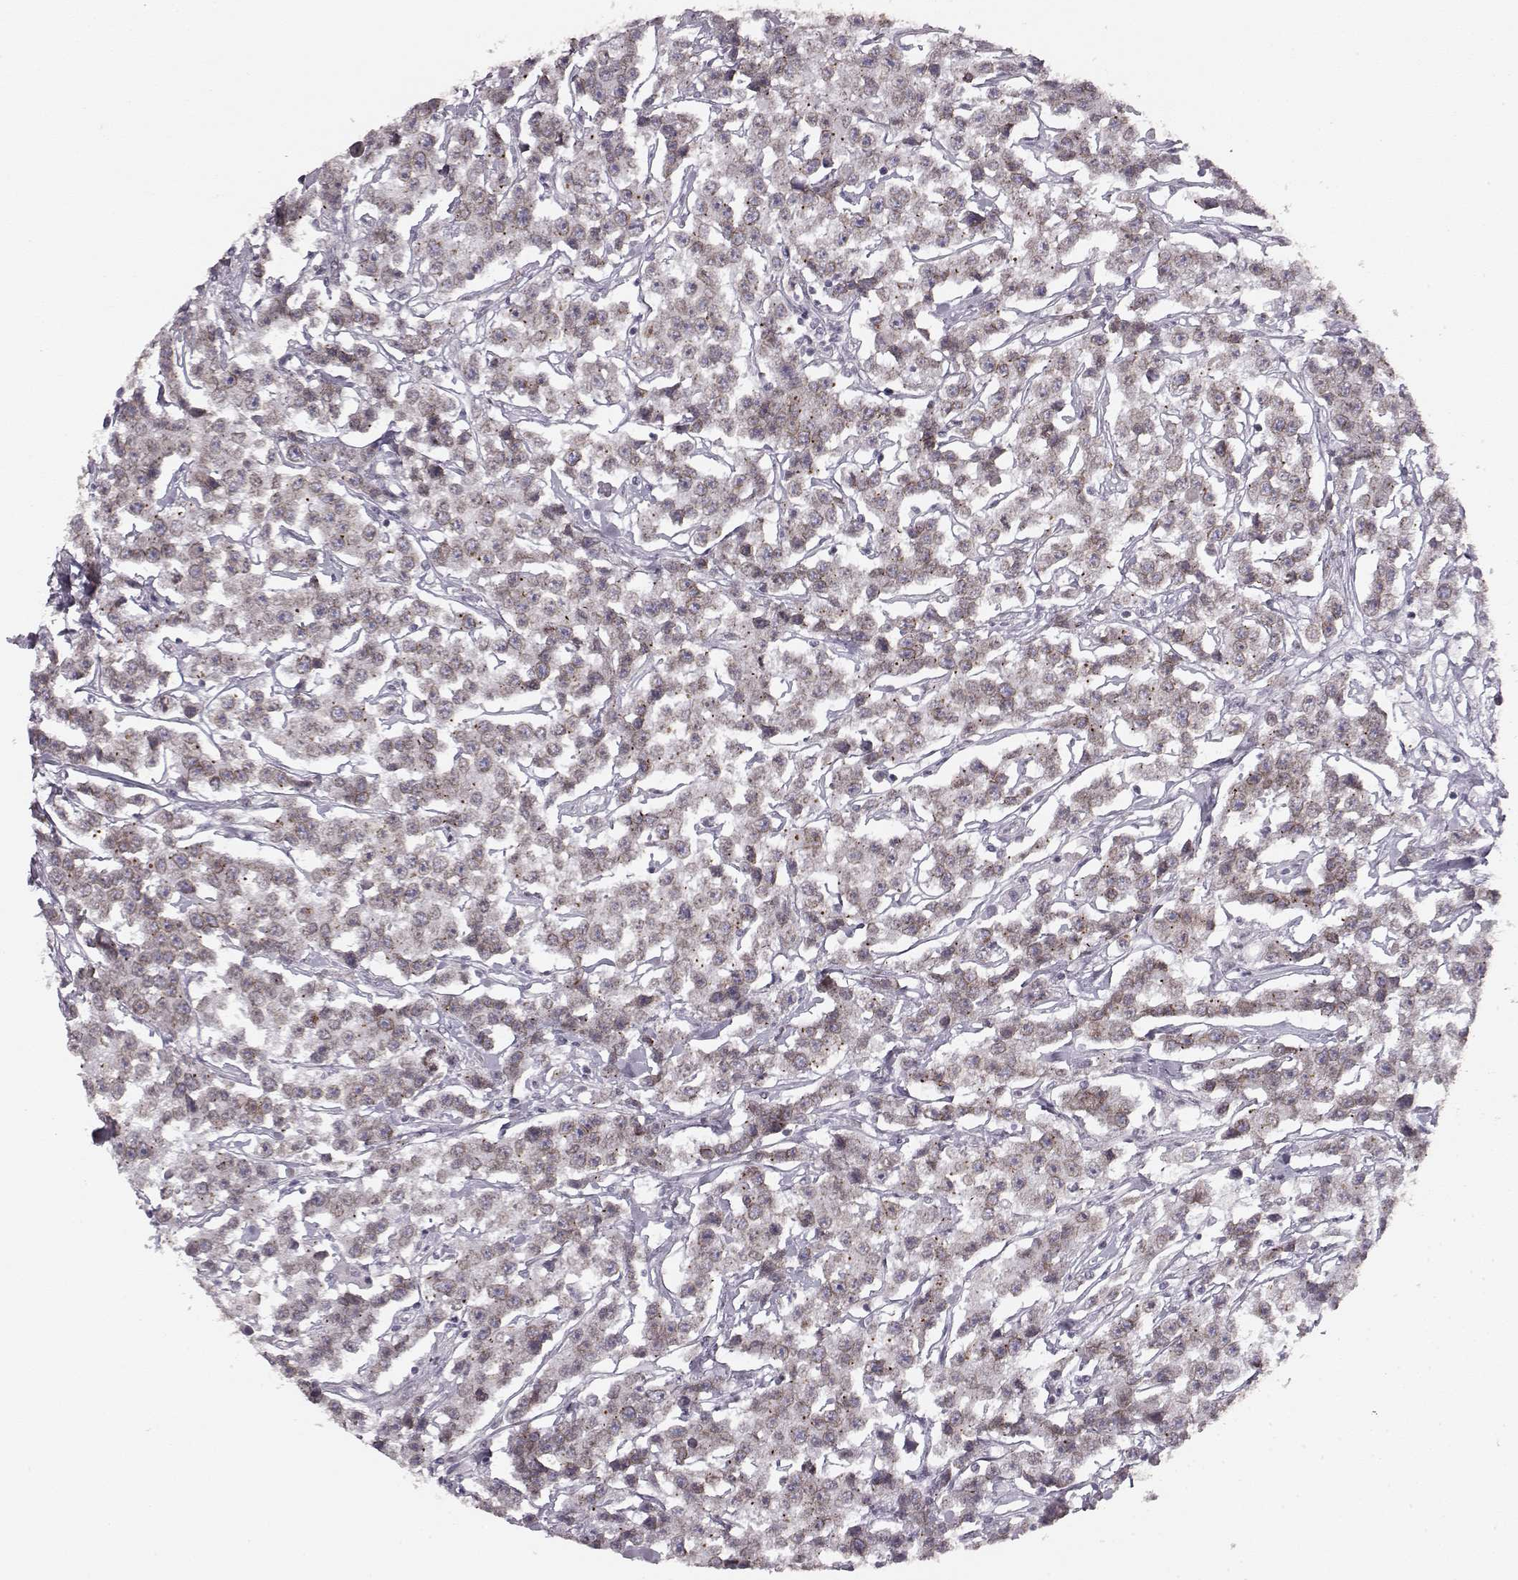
{"staining": {"intensity": "moderate", "quantity": "25%-75%", "location": "cytoplasmic/membranous,nuclear"}, "tissue": "testis cancer", "cell_type": "Tumor cells", "image_type": "cancer", "snomed": [{"axis": "morphology", "description": "Seminoma, NOS"}, {"axis": "topography", "description": "Testis"}], "caption": "This is an image of immunohistochemistry (IHC) staining of seminoma (testis), which shows moderate staining in the cytoplasmic/membranous and nuclear of tumor cells.", "gene": "DCAF12", "patient": {"sex": "male", "age": 59}}